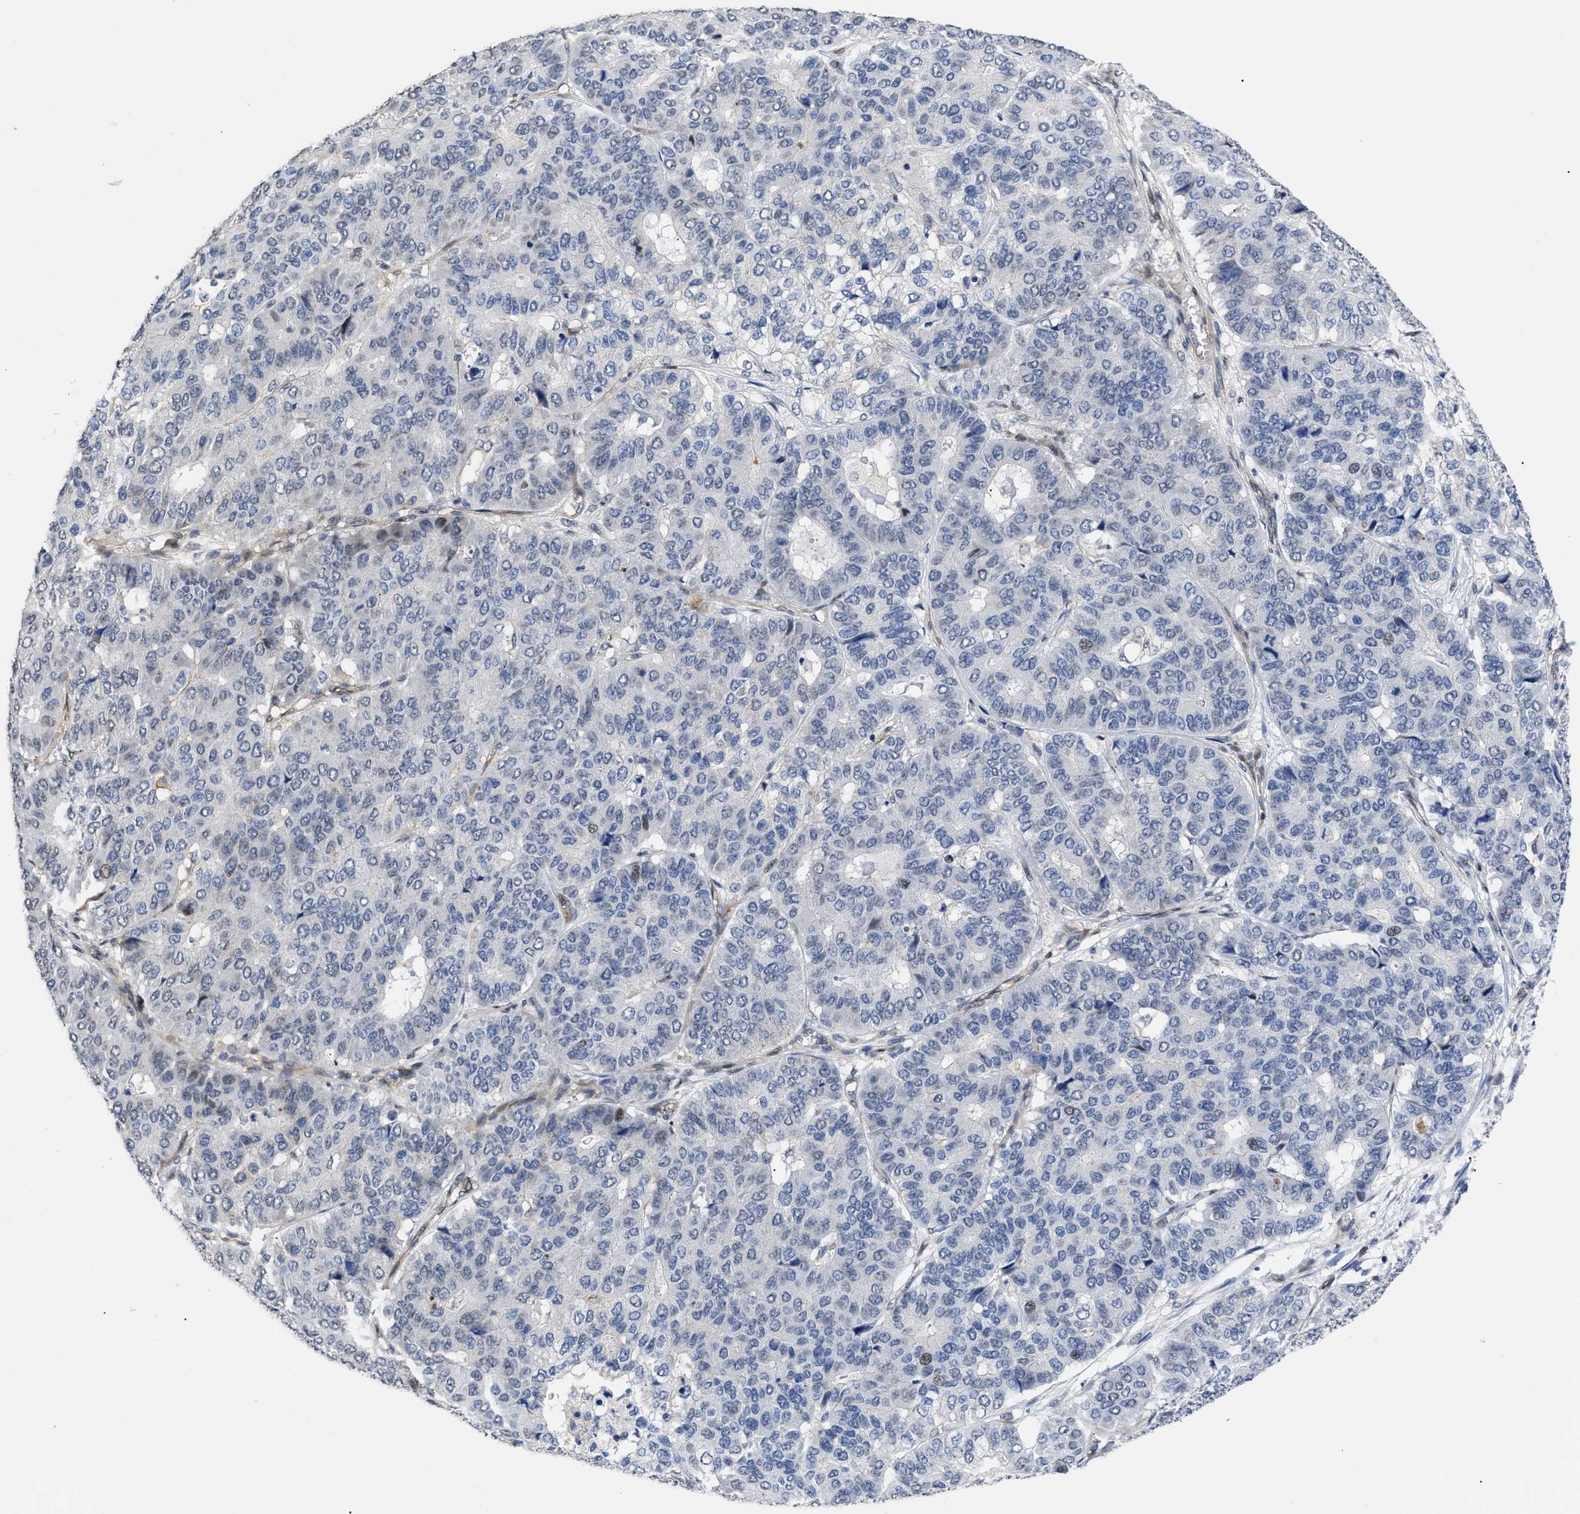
{"staining": {"intensity": "weak", "quantity": "<25%", "location": "nuclear"}, "tissue": "pancreatic cancer", "cell_type": "Tumor cells", "image_type": "cancer", "snomed": [{"axis": "morphology", "description": "Adenocarcinoma, NOS"}, {"axis": "topography", "description": "Pancreas"}], "caption": "Tumor cells show no significant positivity in pancreatic adenocarcinoma.", "gene": "SFXN5", "patient": {"sex": "male", "age": 50}}